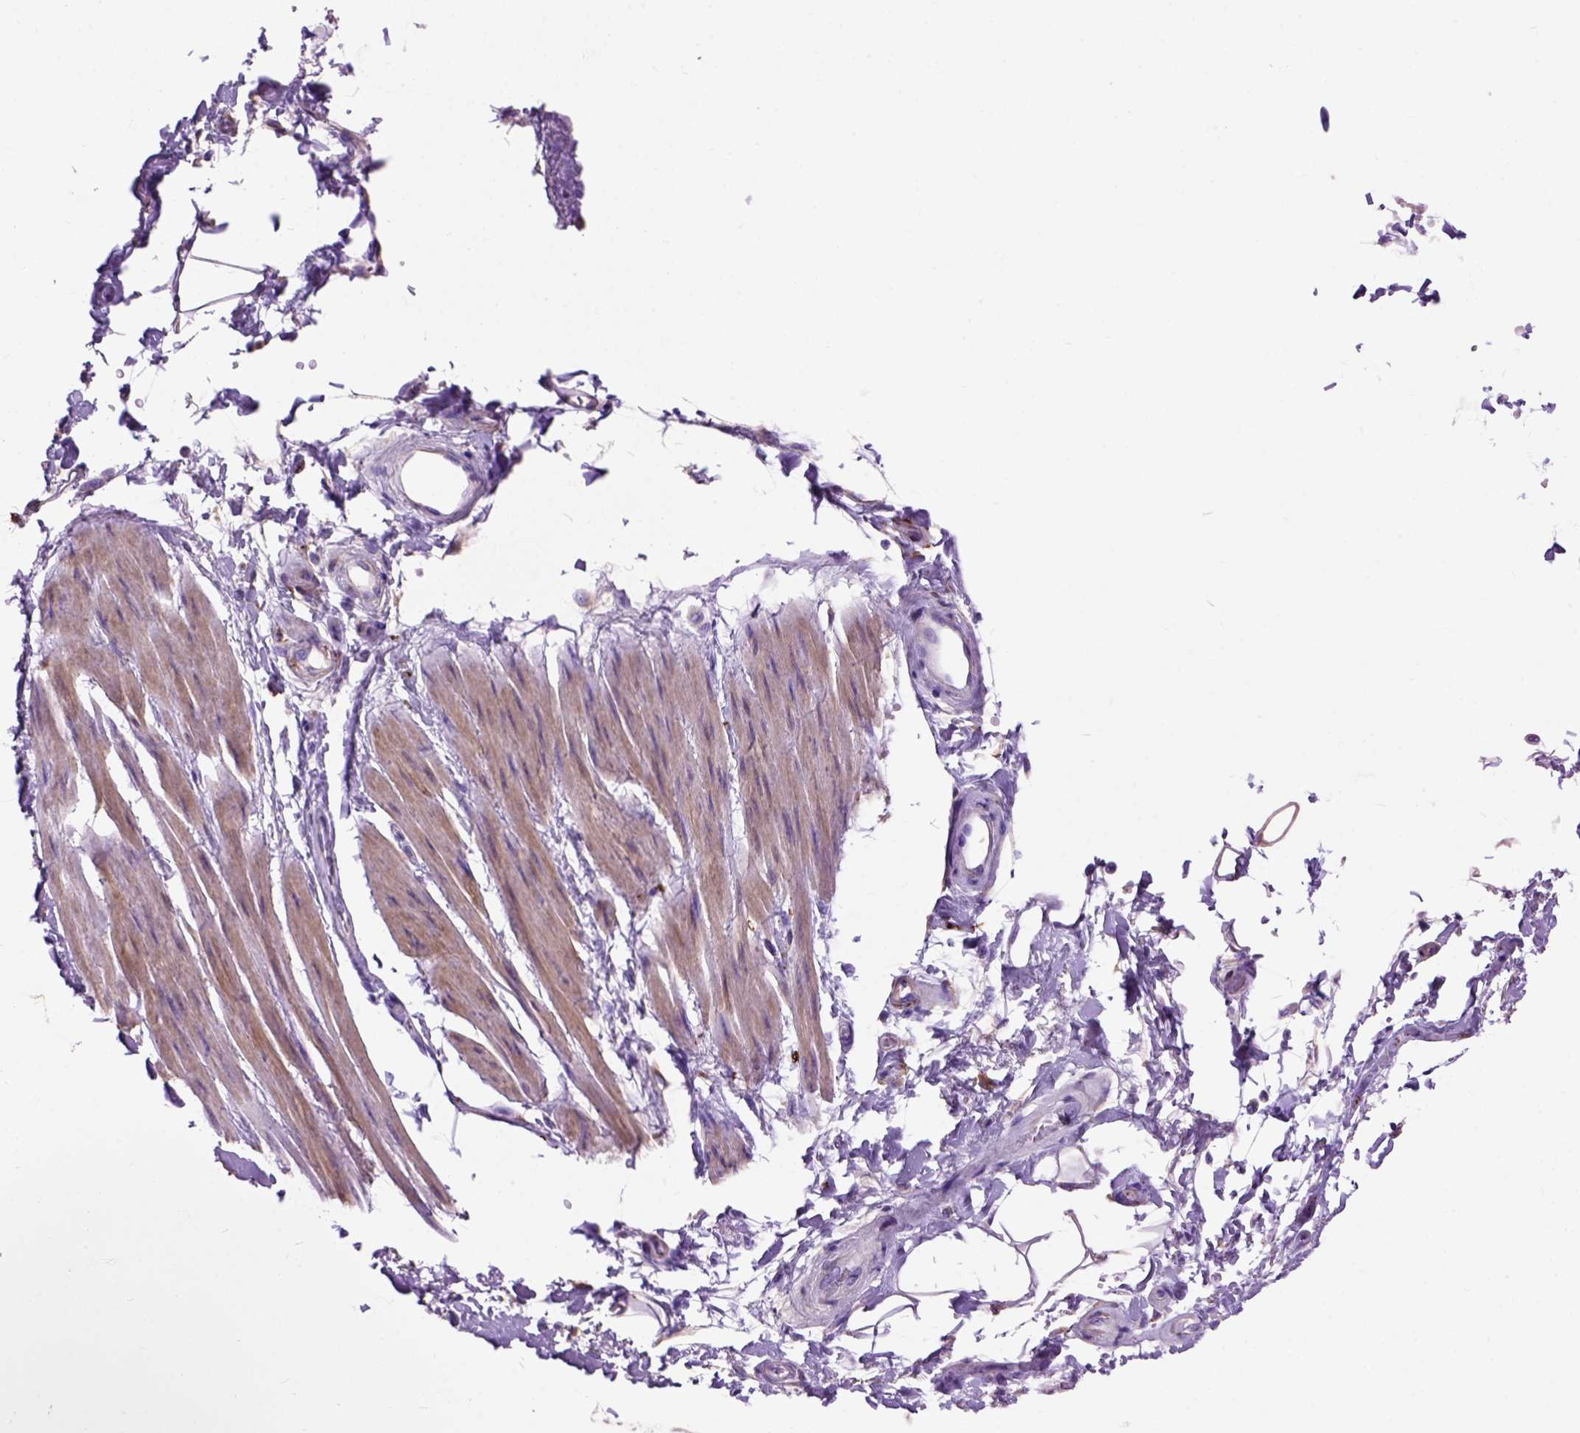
{"staining": {"intensity": "weak", "quantity": ">75%", "location": "cytoplasmic/membranous"}, "tissue": "adipose tissue", "cell_type": "Adipocytes", "image_type": "normal", "snomed": [{"axis": "morphology", "description": "Normal tissue, NOS"}, {"axis": "topography", "description": "Anal"}, {"axis": "topography", "description": "Peripheral nerve tissue"}], "caption": "Immunohistochemistry (DAB) staining of benign adipose tissue displays weak cytoplasmic/membranous protein positivity in approximately >75% of adipocytes.", "gene": "MAPT", "patient": {"sex": "male", "age": 51}}